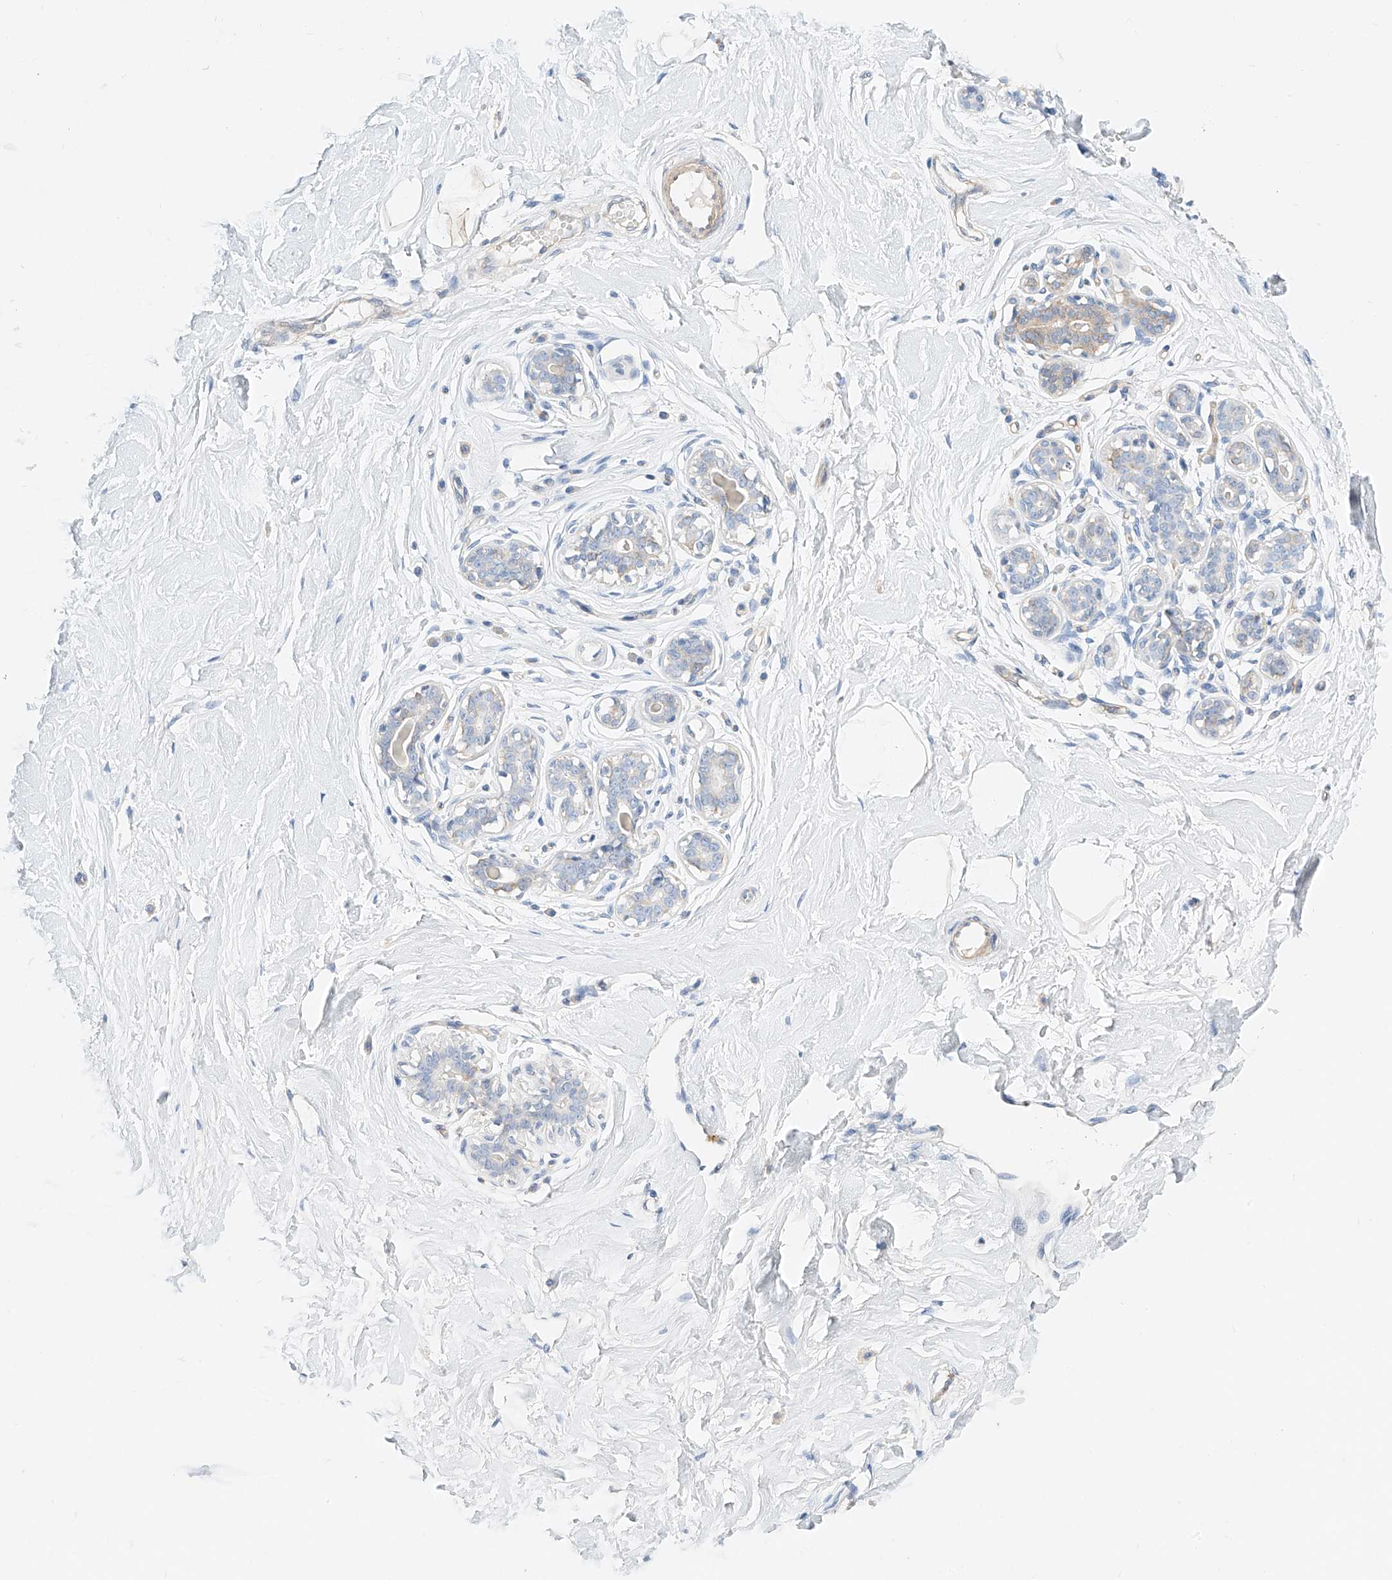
{"staining": {"intensity": "negative", "quantity": "none", "location": "none"}, "tissue": "breast", "cell_type": "Adipocytes", "image_type": "normal", "snomed": [{"axis": "morphology", "description": "Normal tissue, NOS"}, {"axis": "morphology", "description": "Adenoma, NOS"}, {"axis": "topography", "description": "Breast"}], "caption": "High power microscopy histopathology image of an IHC micrograph of unremarkable breast, revealing no significant positivity in adipocytes. Nuclei are stained in blue.", "gene": "SBSPON", "patient": {"sex": "female", "age": 23}}